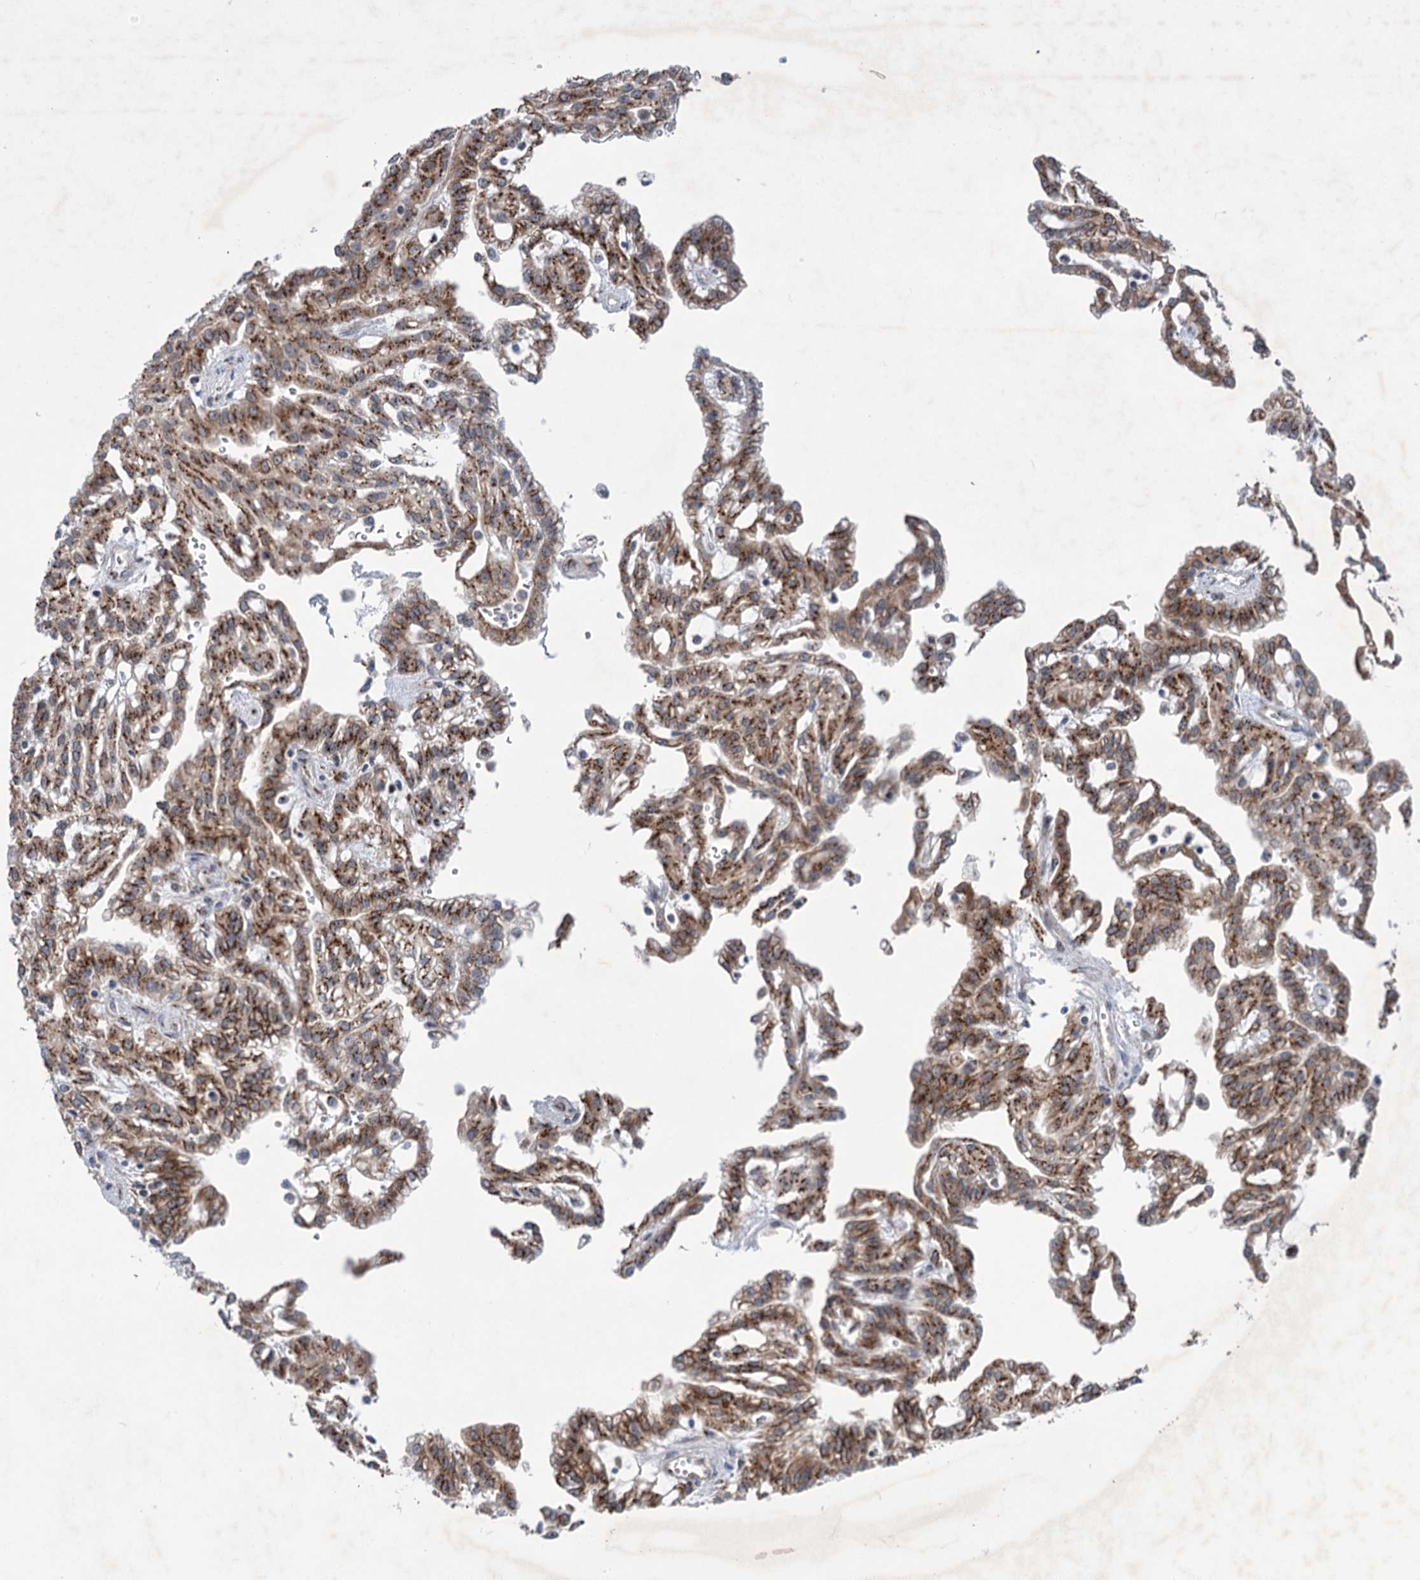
{"staining": {"intensity": "strong", "quantity": ">75%", "location": "cytoplasmic/membranous"}, "tissue": "renal cancer", "cell_type": "Tumor cells", "image_type": "cancer", "snomed": [{"axis": "morphology", "description": "Adenocarcinoma, NOS"}, {"axis": "topography", "description": "Kidney"}], "caption": "Protein expression by immunohistochemistry (IHC) reveals strong cytoplasmic/membranous staining in about >75% of tumor cells in renal cancer.", "gene": "ELP4", "patient": {"sex": "male", "age": 63}}